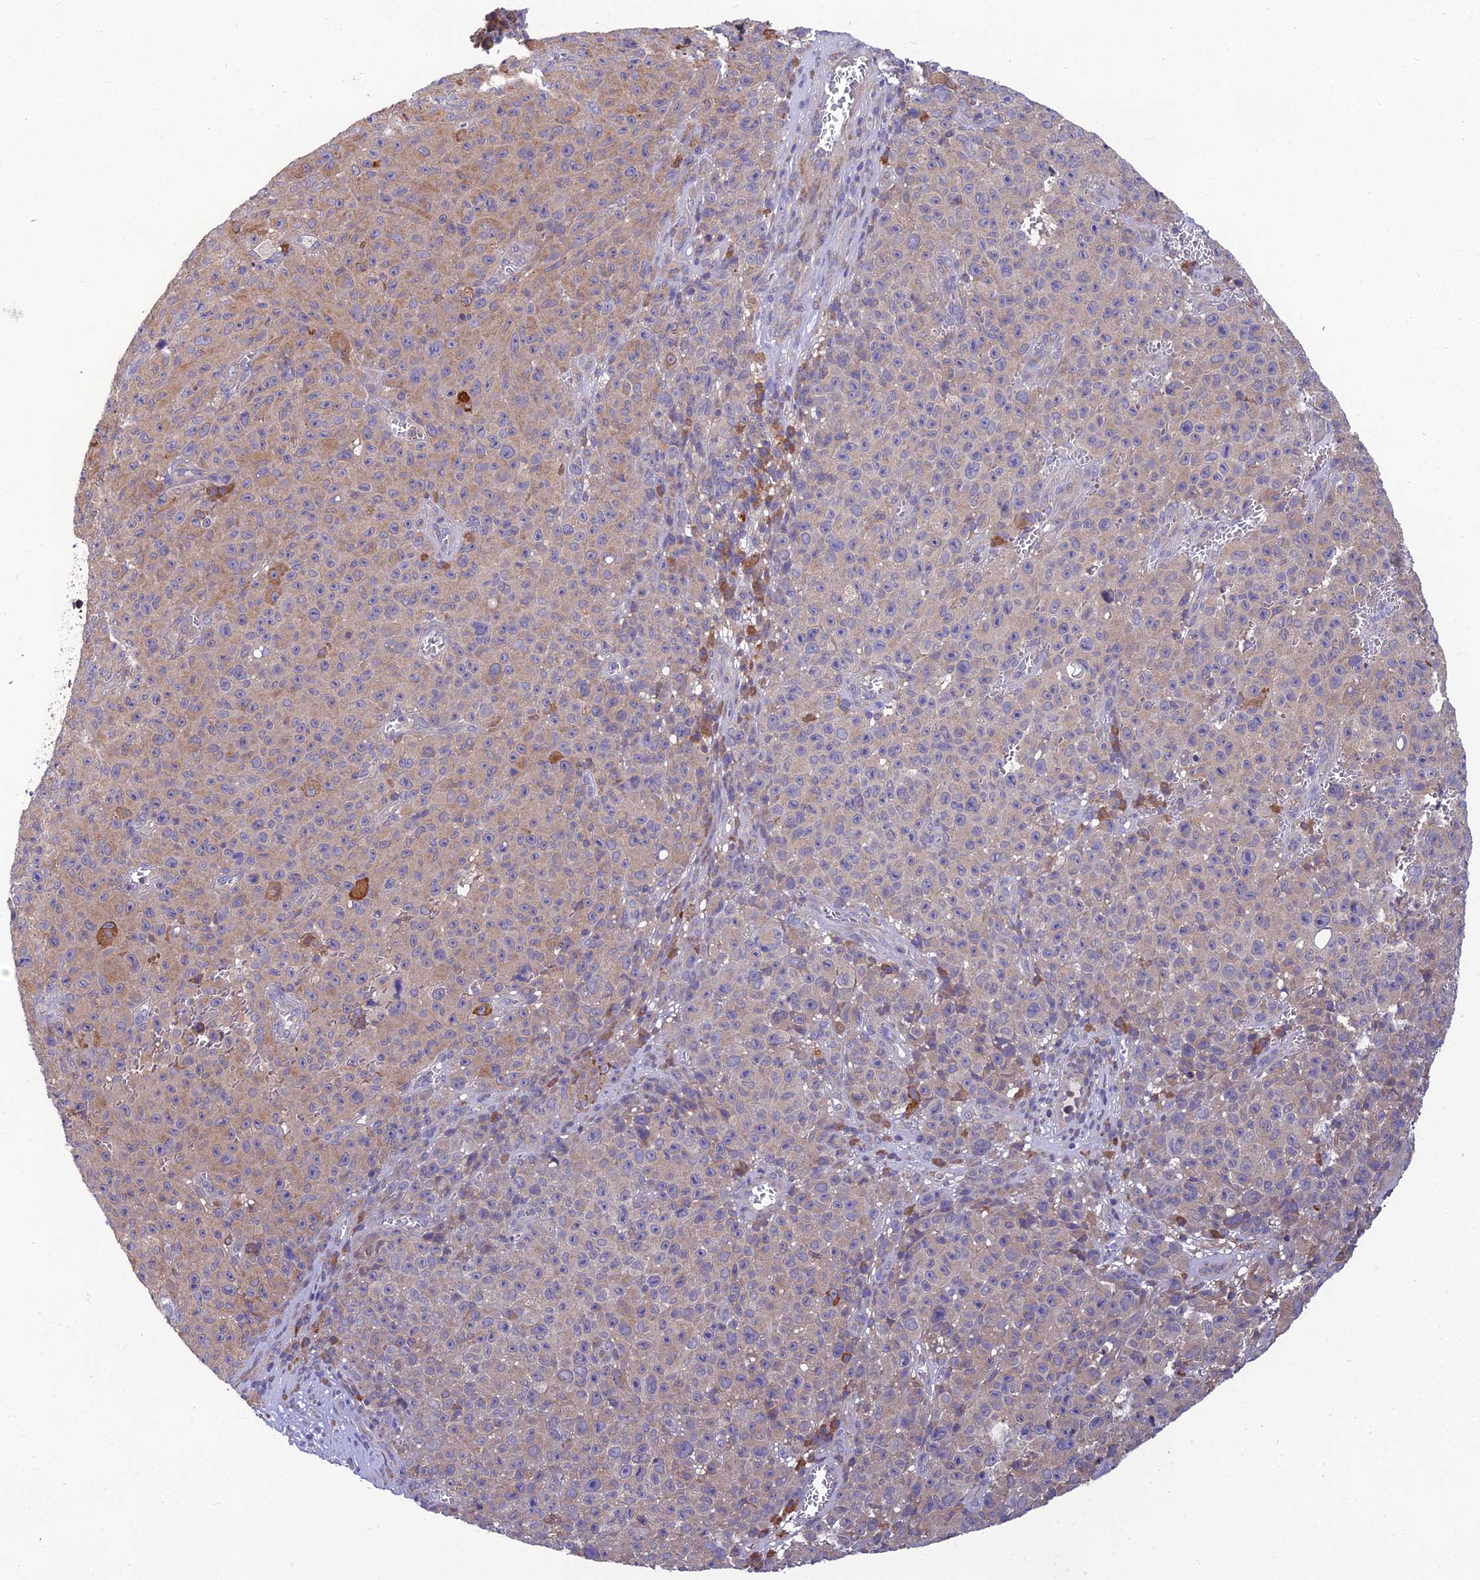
{"staining": {"intensity": "weak", "quantity": "25%-75%", "location": "cytoplasmic/membranous"}, "tissue": "melanoma", "cell_type": "Tumor cells", "image_type": "cancer", "snomed": [{"axis": "morphology", "description": "Malignant melanoma, NOS"}, {"axis": "topography", "description": "Skin"}], "caption": "IHC (DAB) staining of melanoma displays weak cytoplasmic/membranous protein expression in about 25%-75% of tumor cells.", "gene": "UMAD1", "patient": {"sex": "female", "age": 82}}